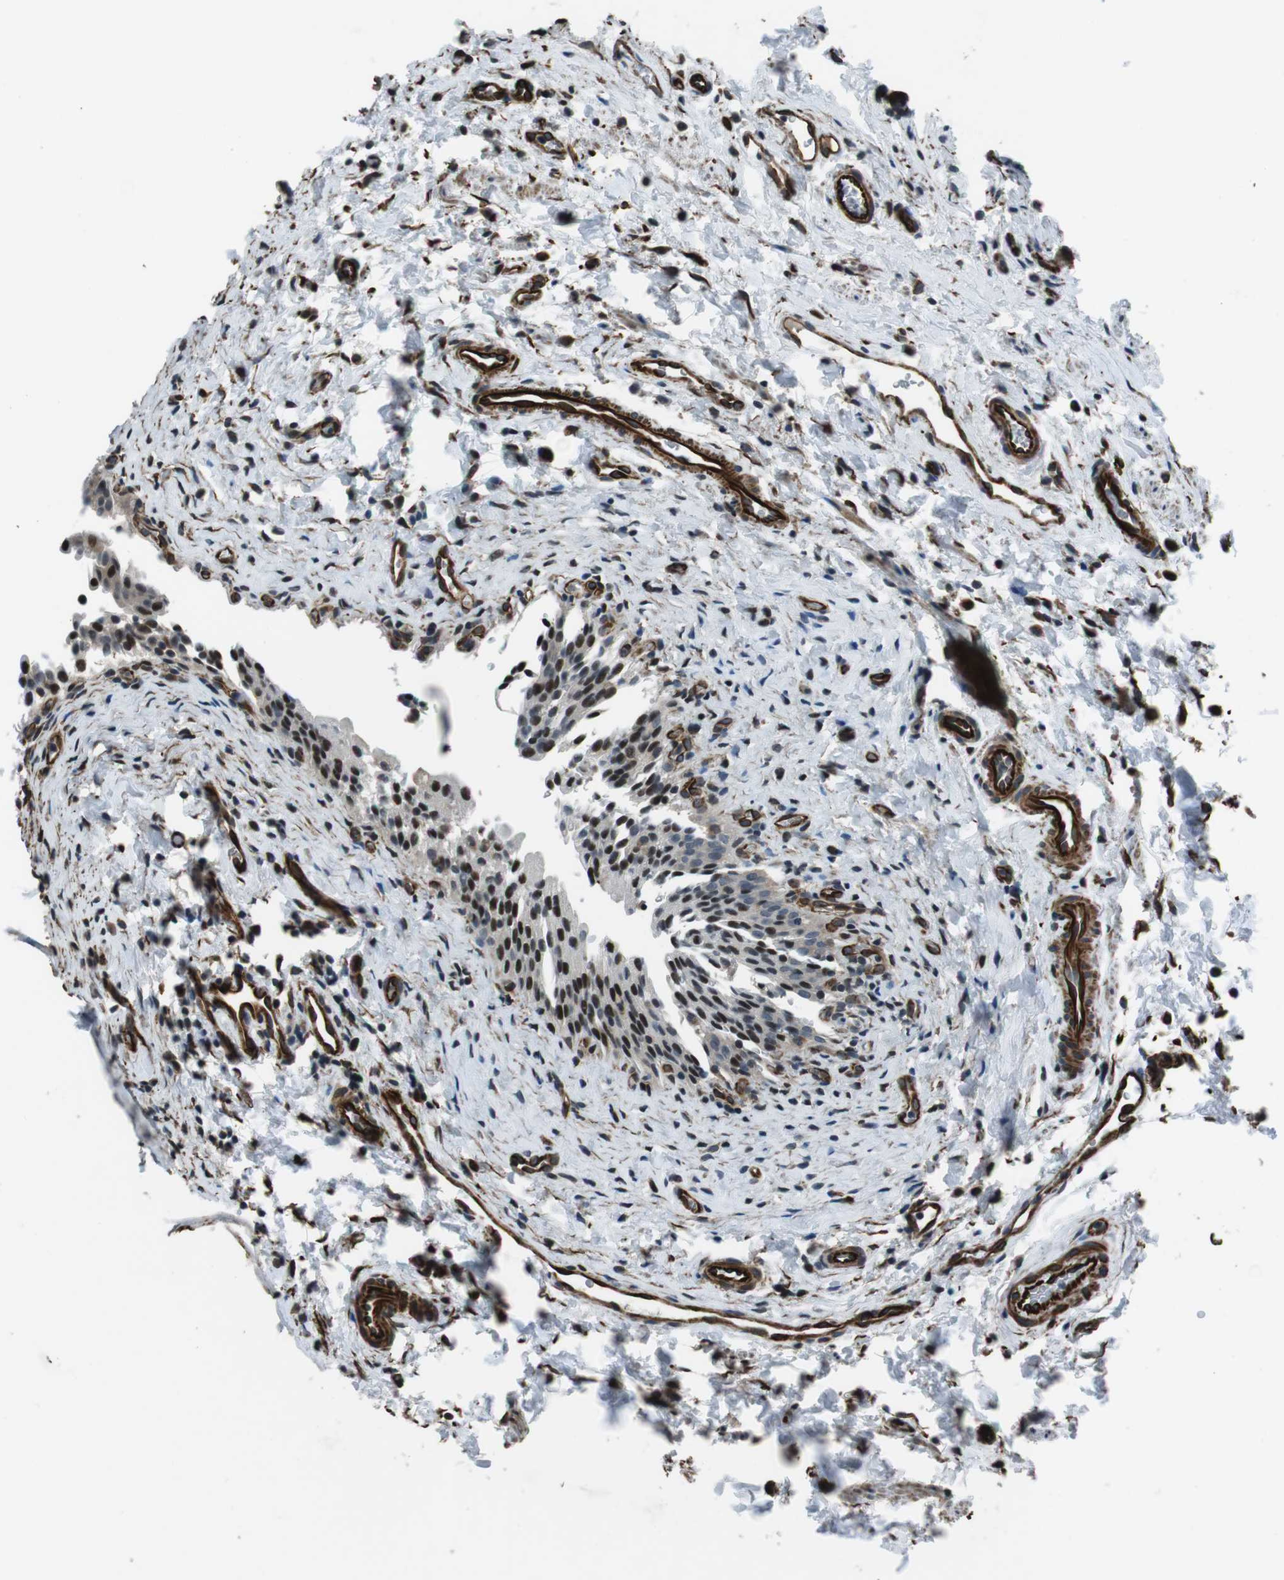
{"staining": {"intensity": "strong", "quantity": "<25%", "location": "nuclear"}, "tissue": "urinary bladder", "cell_type": "Urothelial cells", "image_type": "normal", "snomed": [{"axis": "morphology", "description": "Normal tissue, NOS"}, {"axis": "topography", "description": "Urinary bladder"}], "caption": "The photomicrograph reveals staining of benign urinary bladder, revealing strong nuclear protein expression (brown color) within urothelial cells. Nuclei are stained in blue.", "gene": "LRRC49", "patient": {"sex": "male", "age": 51}}